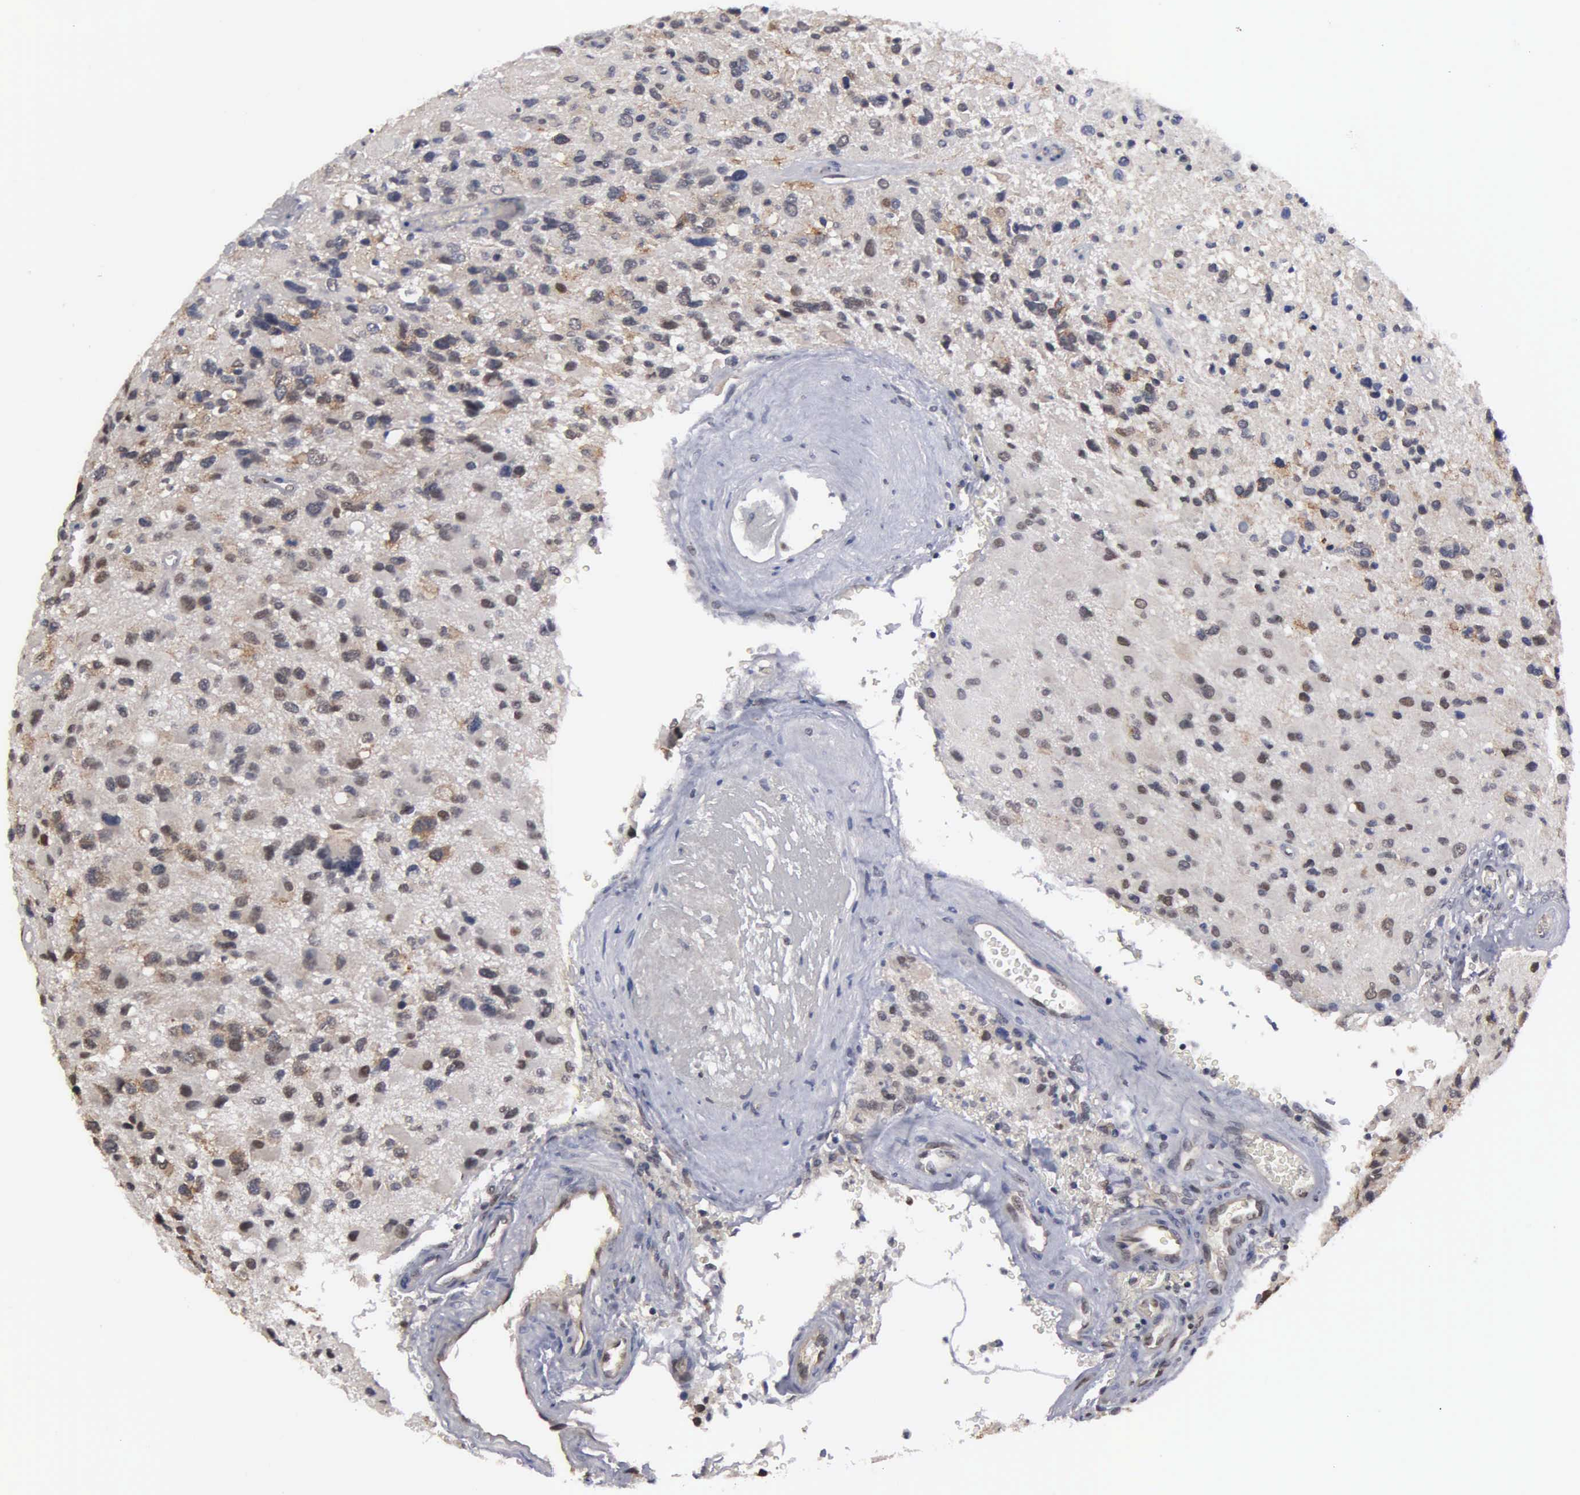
{"staining": {"intensity": "moderate", "quantity": "25%-75%", "location": "cytoplasmic/membranous,nuclear"}, "tissue": "glioma", "cell_type": "Tumor cells", "image_type": "cancer", "snomed": [{"axis": "morphology", "description": "Glioma, malignant, High grade"}, {"axis": "topography", "description": "Brain"}], "caption": "Immunohistochemistry (IHC) micrograph of human malignant glioma (high-grade) stained for a protein (brown), which demonstrates medium levels of moderate cytoplasmic/membranous and nuclear expression in approximately 25%-75% of tumor cells.", "gene": "ZBTB33", "patient": {"sex": "male", "age": 69}}